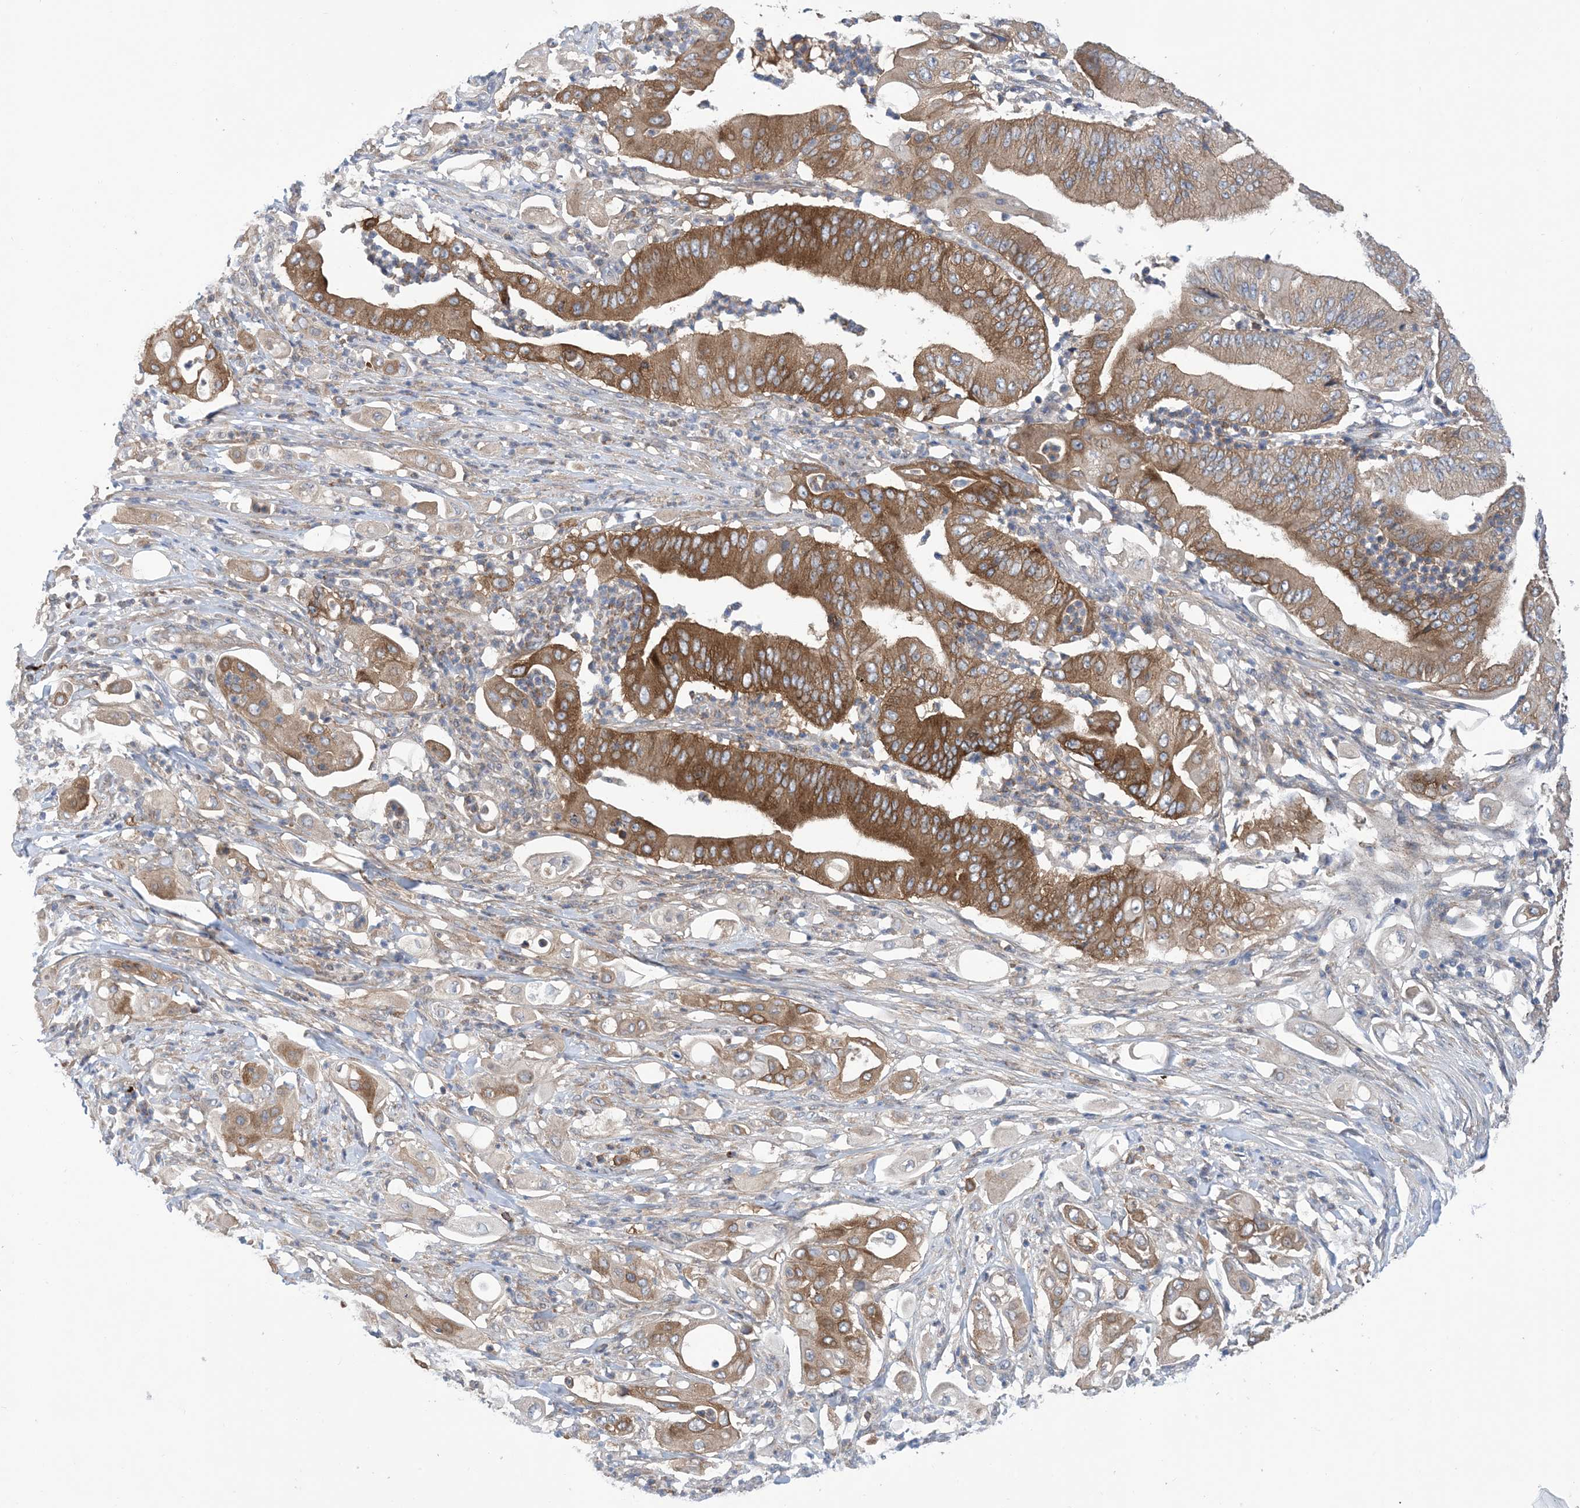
{"staining": {"intensity": "moderate", "quantity": ">75%", "location": "cytoplasmic/membranous"}, "tissue": "pancreatic cancer", "cell_type": "Tumor cells", "image_type": "cancer", "snomed": [{"axis": "morphology", "description": "Adenocarcinoma, NOS"}, {"axis": "topography", "description": "Pancreas"}], "caption": "Protein staining reveals moderate cytoplasmic/membranous positivity in approximately >75% of tumor cells in pancreatic adenocarcinoma.", "gene": "EHBP1", "patient": {"sex": "female", "age": 77}}